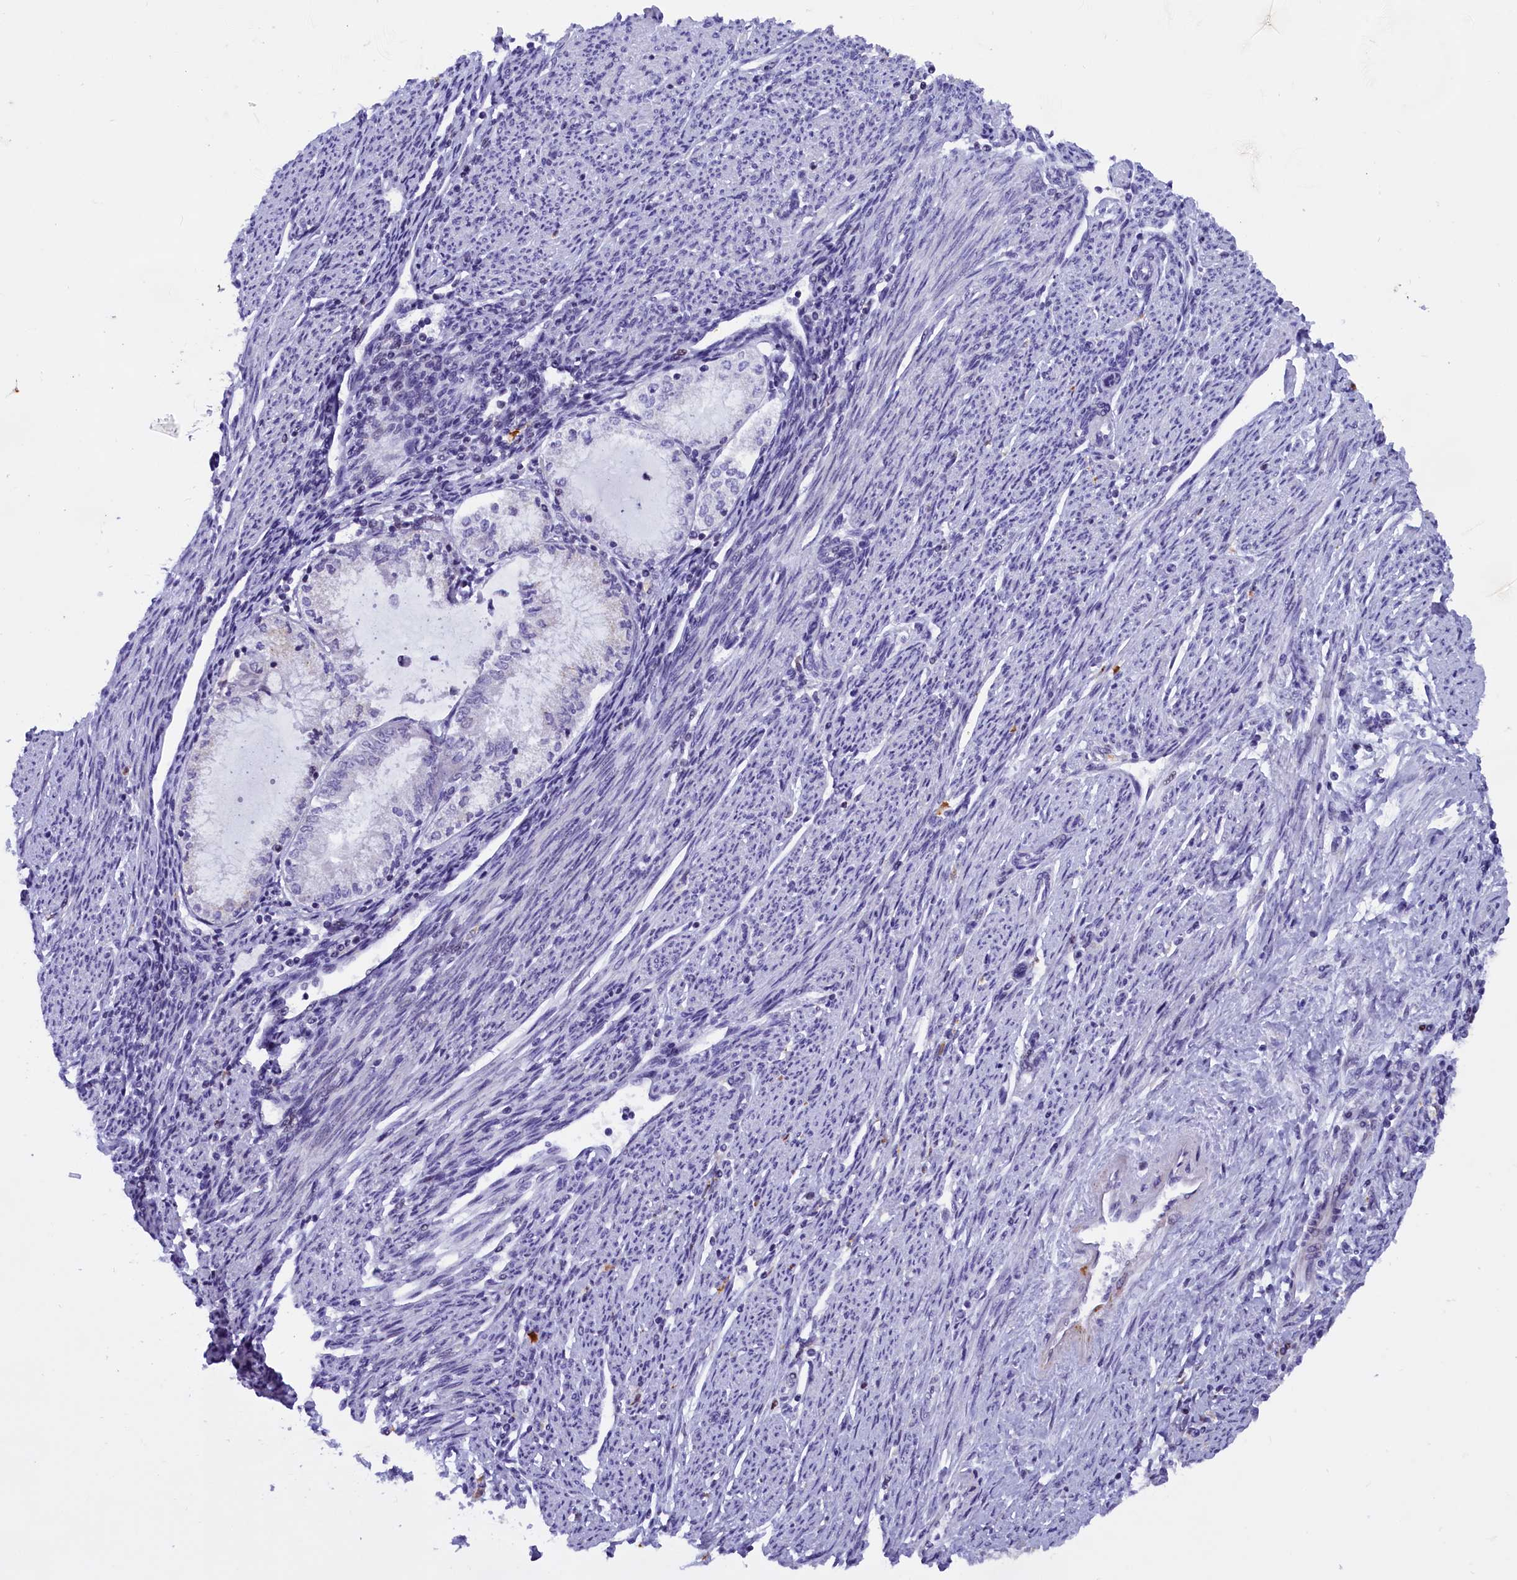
{"staining": {"intensity": "negative", "quantity": "none", "location": "none"}, "tissue": "endometrial cancer", "cell_type": "Tumor cells", "image_type": "cancer", "snomed": [{"axis": "morphology", "description": "Adenocarcinoma, NOS"}, {"axis": "topography", "description": "Endometrium"}], "caption": "Immunohistochemistry of endometrial cancer shows no staining in tumor cells.", "gene": "CDYL2", "patient": {"sex": "female", "age": 79}}